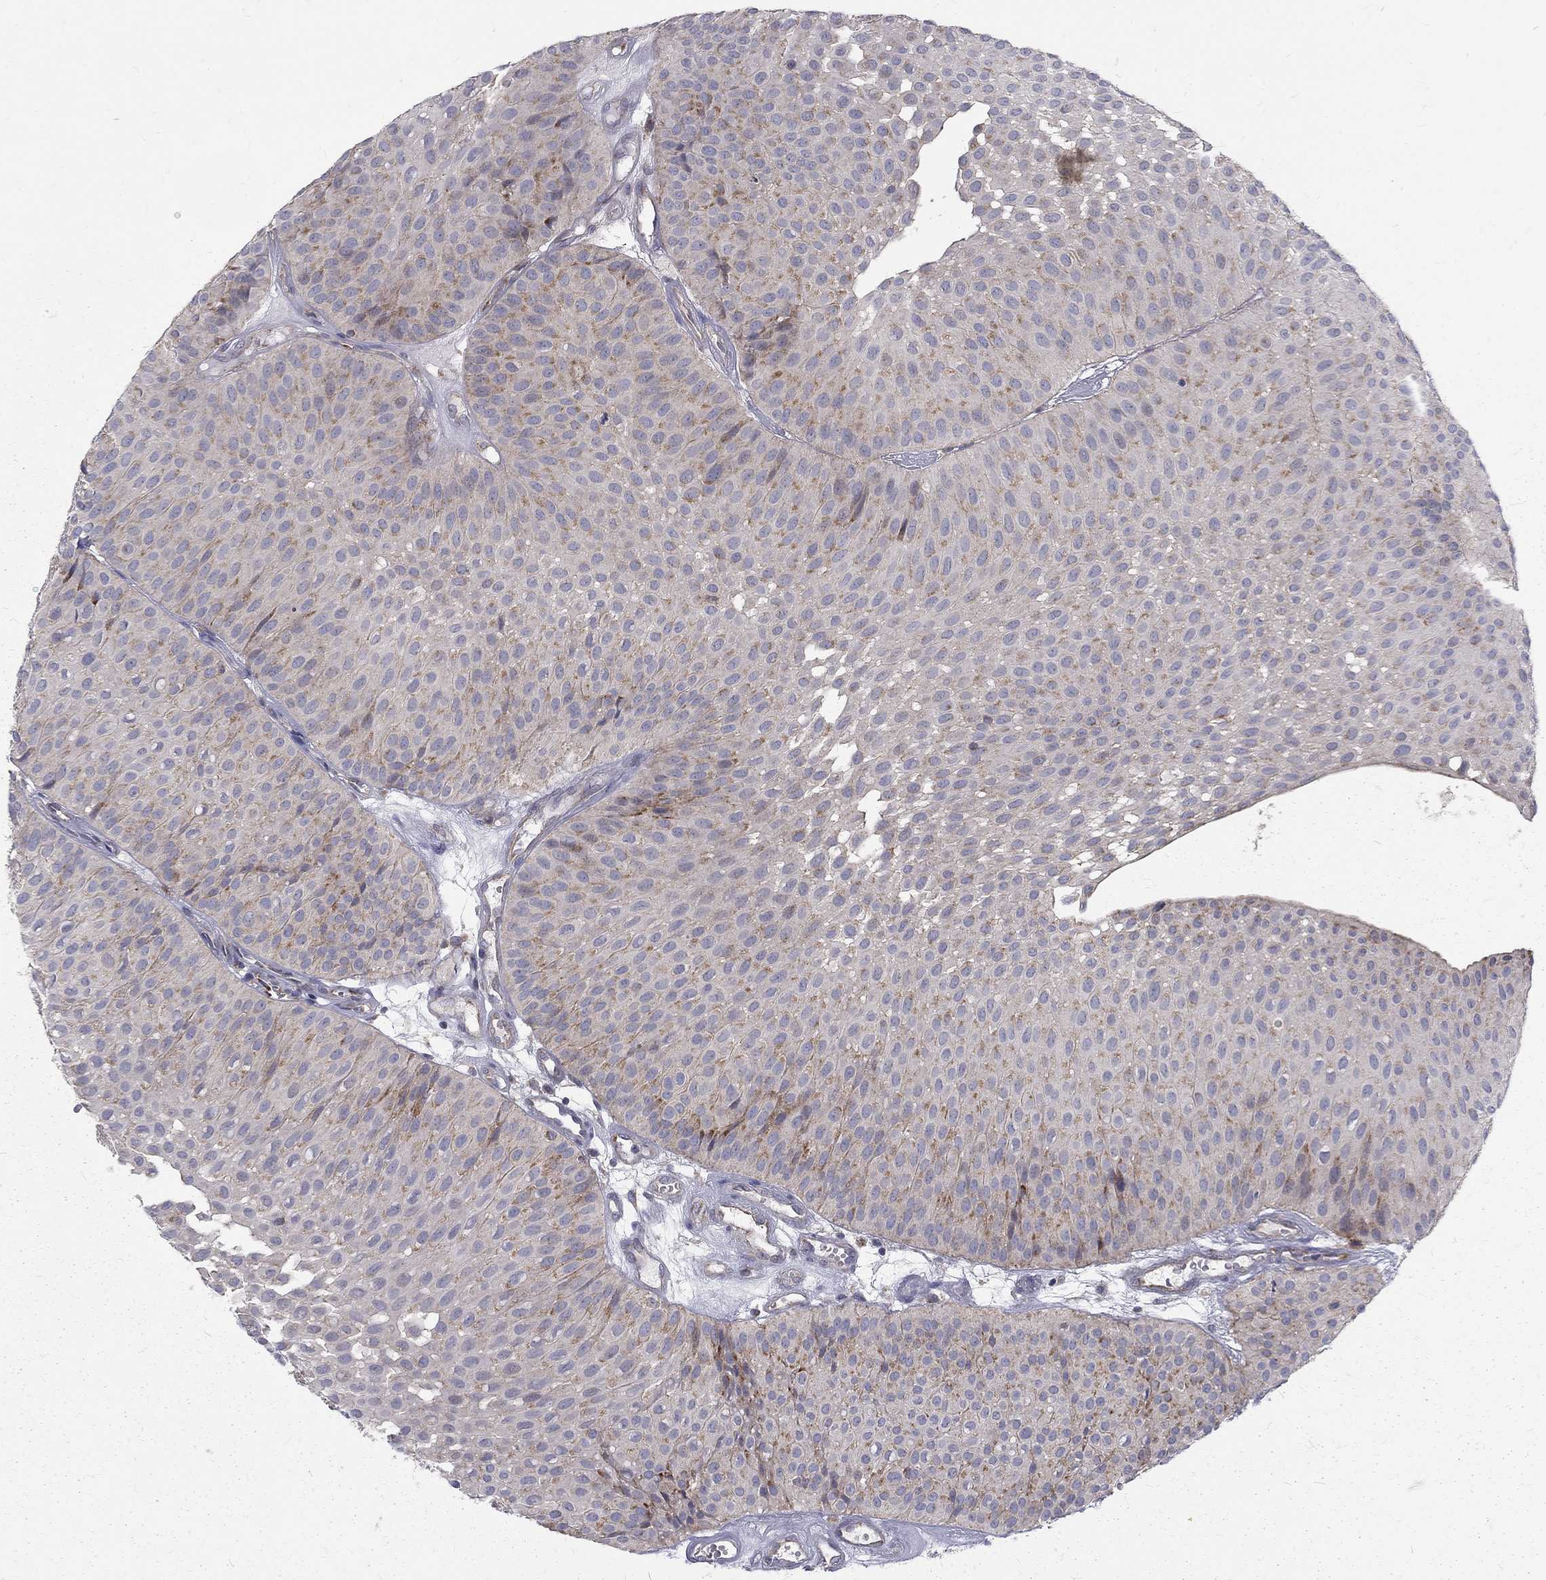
{"staining": {"intensity": "moderate", "quantity": "<25%", "location": "cytoplasmic/membranous"}, "tissue": "urothelial cancer", "cell_type": "Tumor cells", "image_type": "cancer", "snomed": [{"axis": "morphology", "description": "Urothelial carcinoma, Low grade"}, {"axis": "topography", "description": "Urinary bladder"}], "caption": "Protein analysis of low-grade urothelial carcinoma tissue exhibits moderate cytoplasmic/membranous expression in approximately <25% of tumor cells.", "gene": "ALDH1B1", "patient": {"sex": "male", "age": 64}}